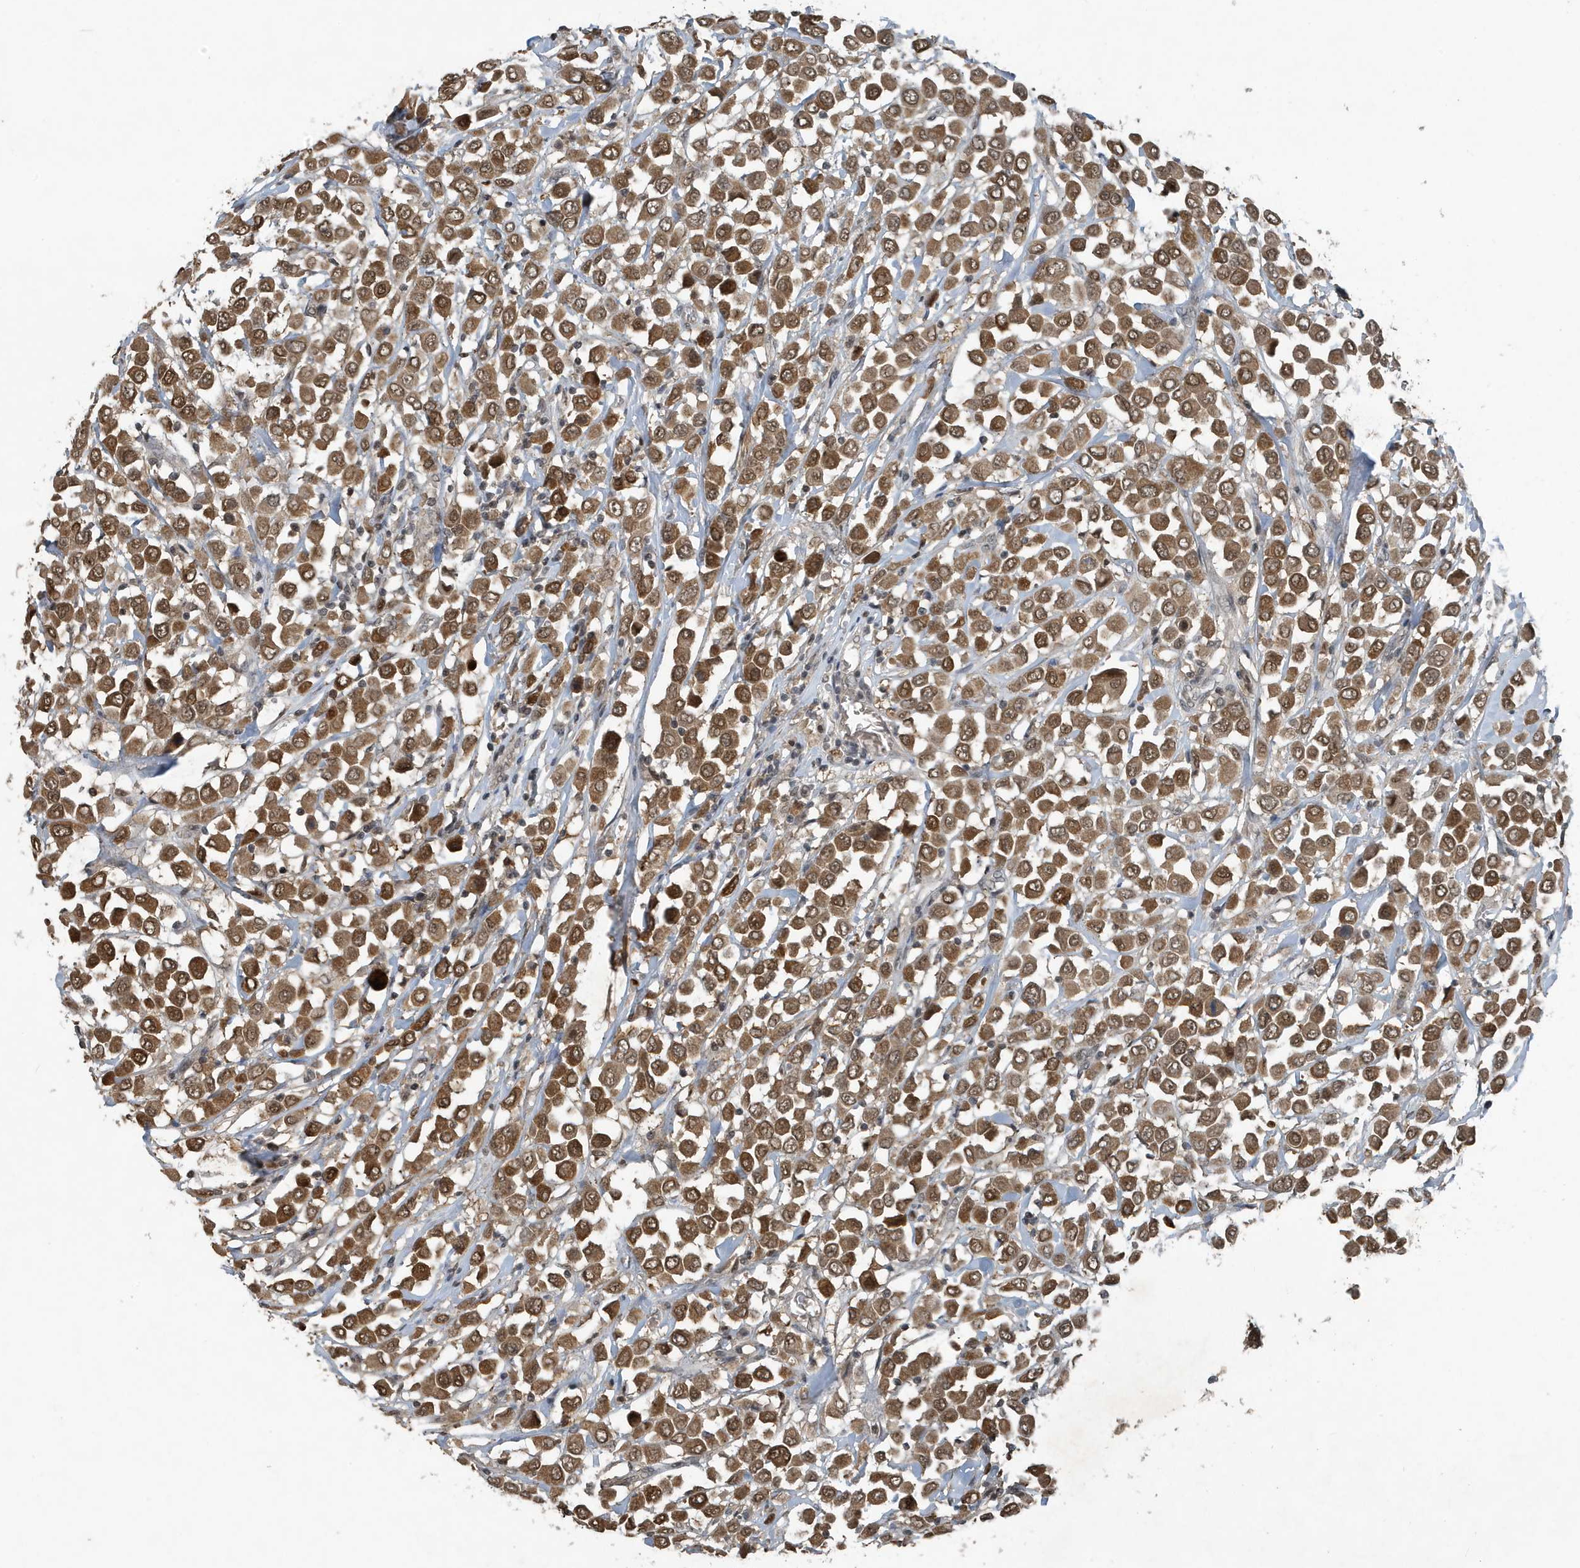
{"staining": {"intensity": "strong", "quantity": ">75%", "location": "cytoplasmic/membranous,nuclear"}, "tissue": "breast cancer", "cell_type": "Tumor cells", "image_type": "cancer", "snomed": [{"axis": "morphology", "description": "Duct carcinoma"}, {"axis": "topography", "description": "Breast"}], "caption": "Breast invasive ductal carcinoma was stained to show a protein in brown. There is high levels of strong cytoplasmic/membranous and nuclear positivity in about >75% of tumor cells.", "gene": "HSPA1A", "patient": {"sex": "female", "age": 61}}